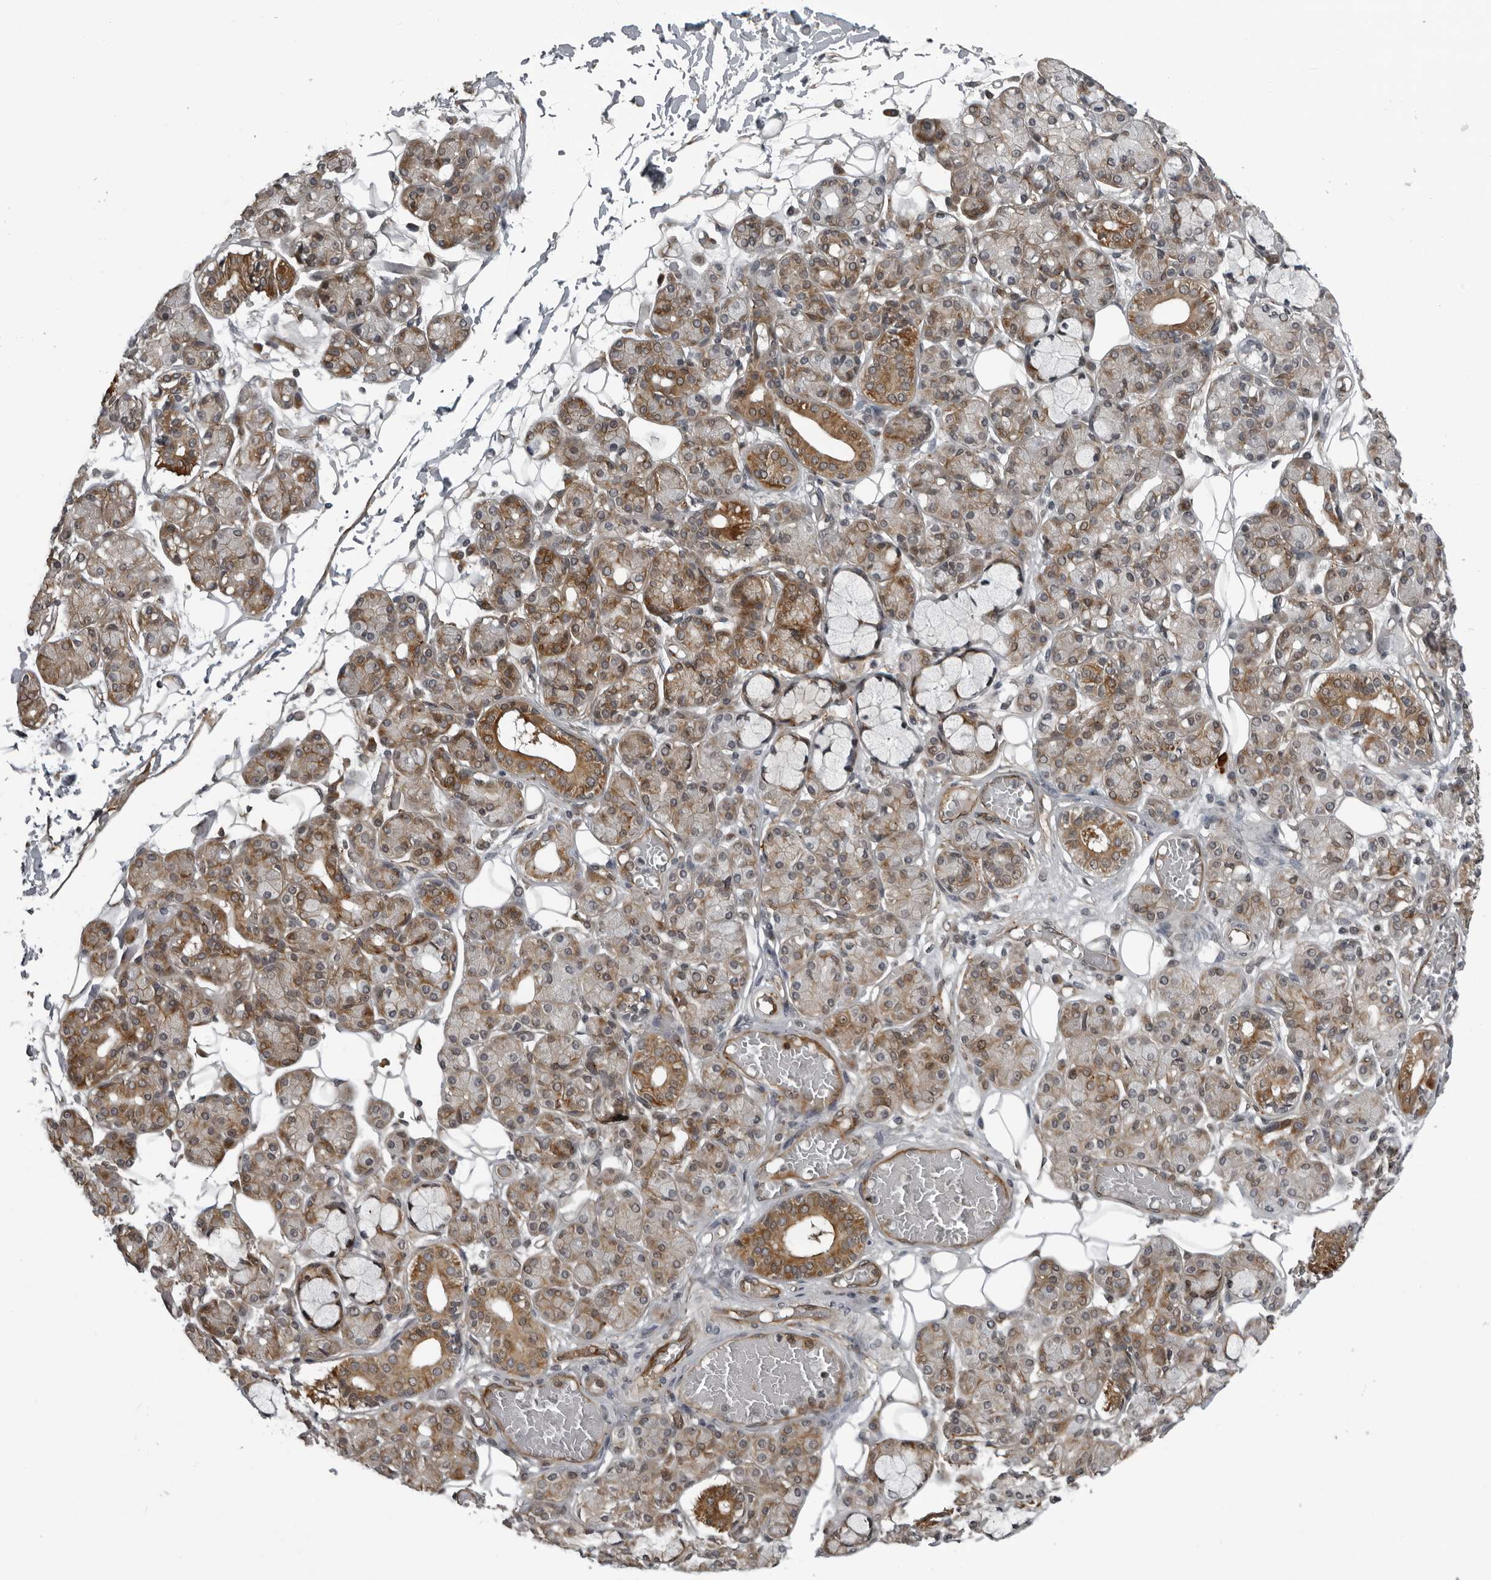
{"staining": {"intensity": "moderate", "quantity": "25%-75%", "location": "cytoplasmic/membranous"}, "tissue": "salivary gland", "cell_type": "Glandular cells", "image_type": "normal", "snomed": [{"axis": "morphology", "description": "Normal tissue, NOS"}, {"axis": "topography", "description": "Salivary gland"}], "caption": "A brown stain highlights moderate cytoplasmic/membranous staining of a protein in glandular cells of normal salivary gland.", "gene": "FAM102B", "patient": {"sex": "male", "age": 63}}